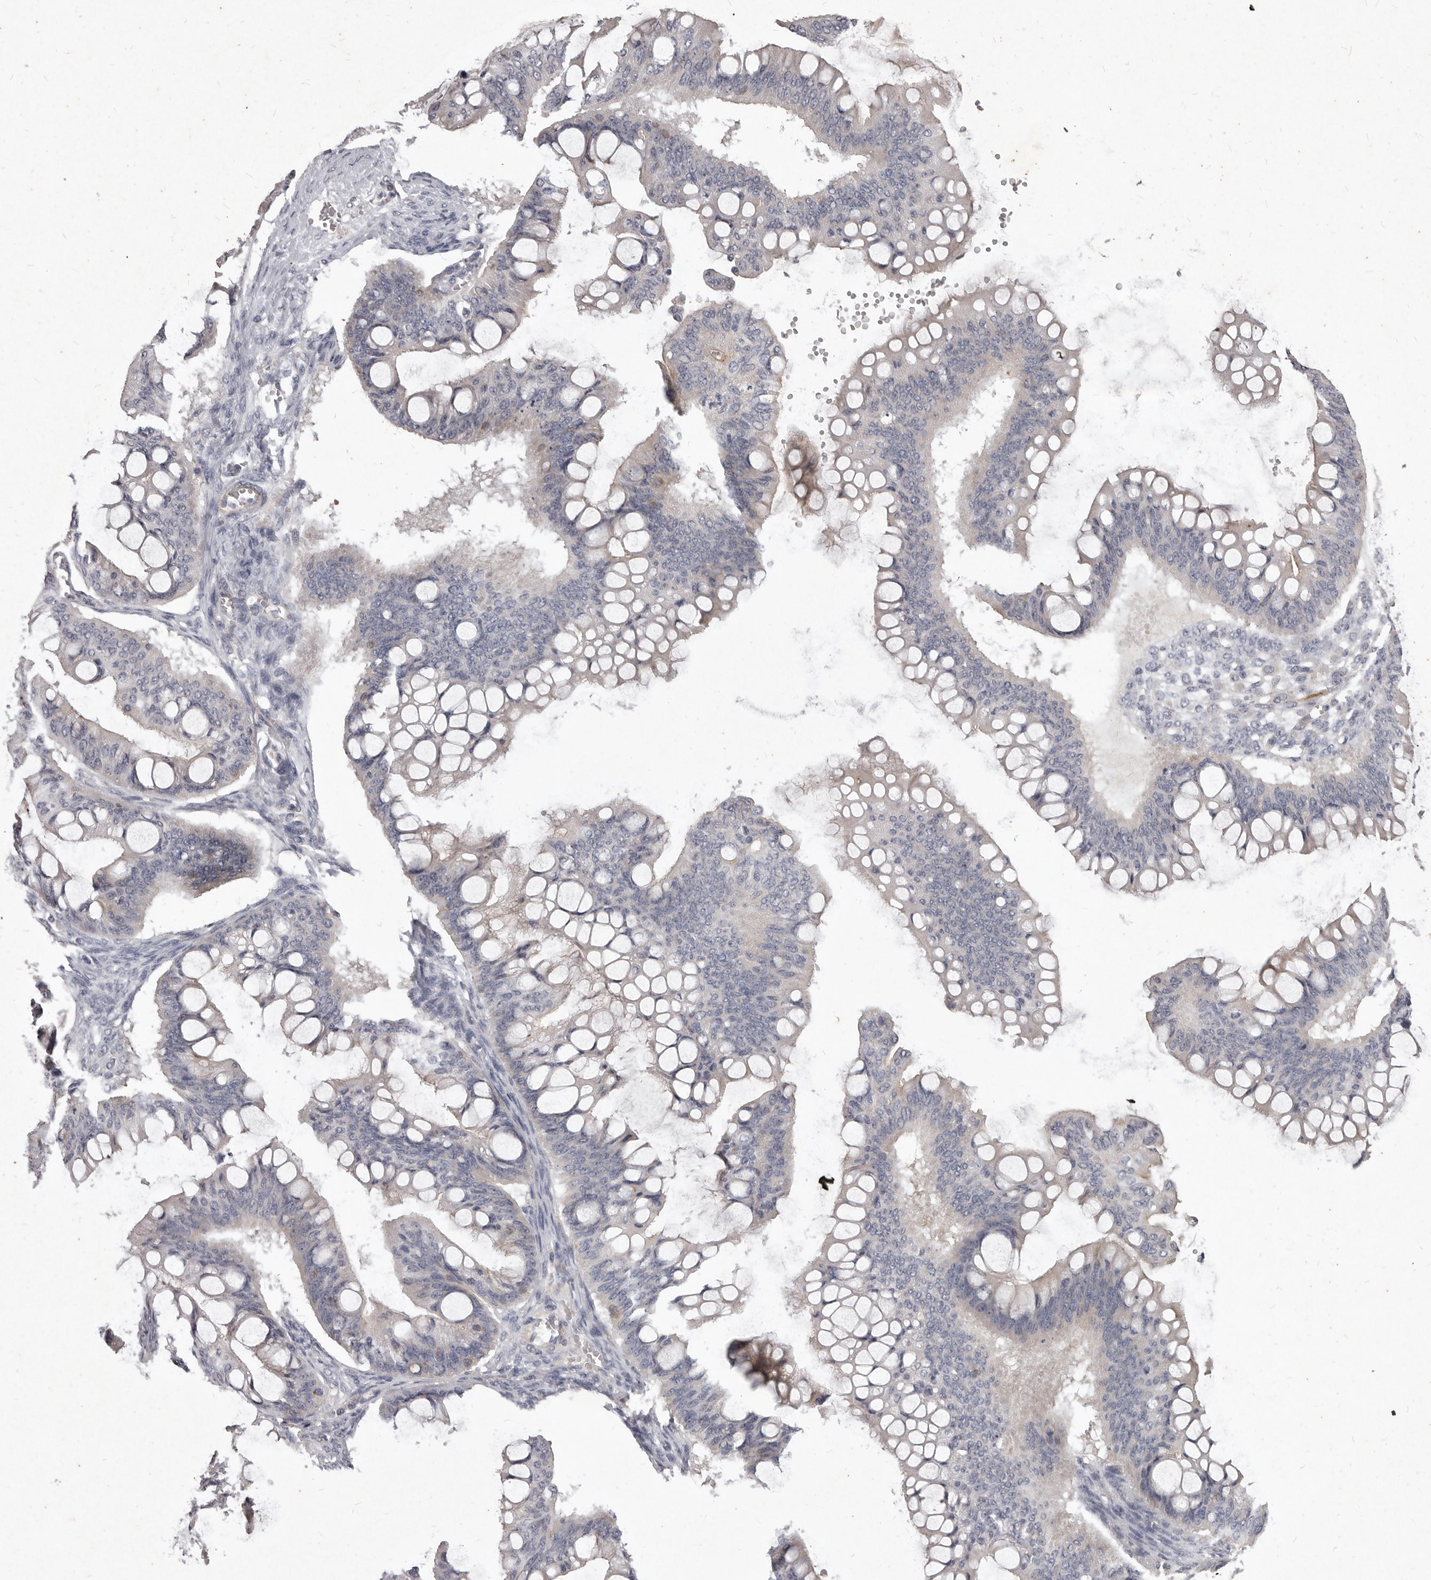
{"staining": {"intensity": "negative", "quantity": "none", "location": "none"}, "tissue": "ovarian cancer", "cell_type": "Tumor cells", "image_type": "cancer", "snomed": [{"axis": "morphology", "description": "Cystadenocarcinoma, mucinous, NOS"}, {"axis": "topography", "description": "Ovary"}], "caption": "IHC of ovarian cancer demonstrates no expression in tumor cells.", "gene": "GPRC5C", "patient": {"sex": "female", "age": 73}}